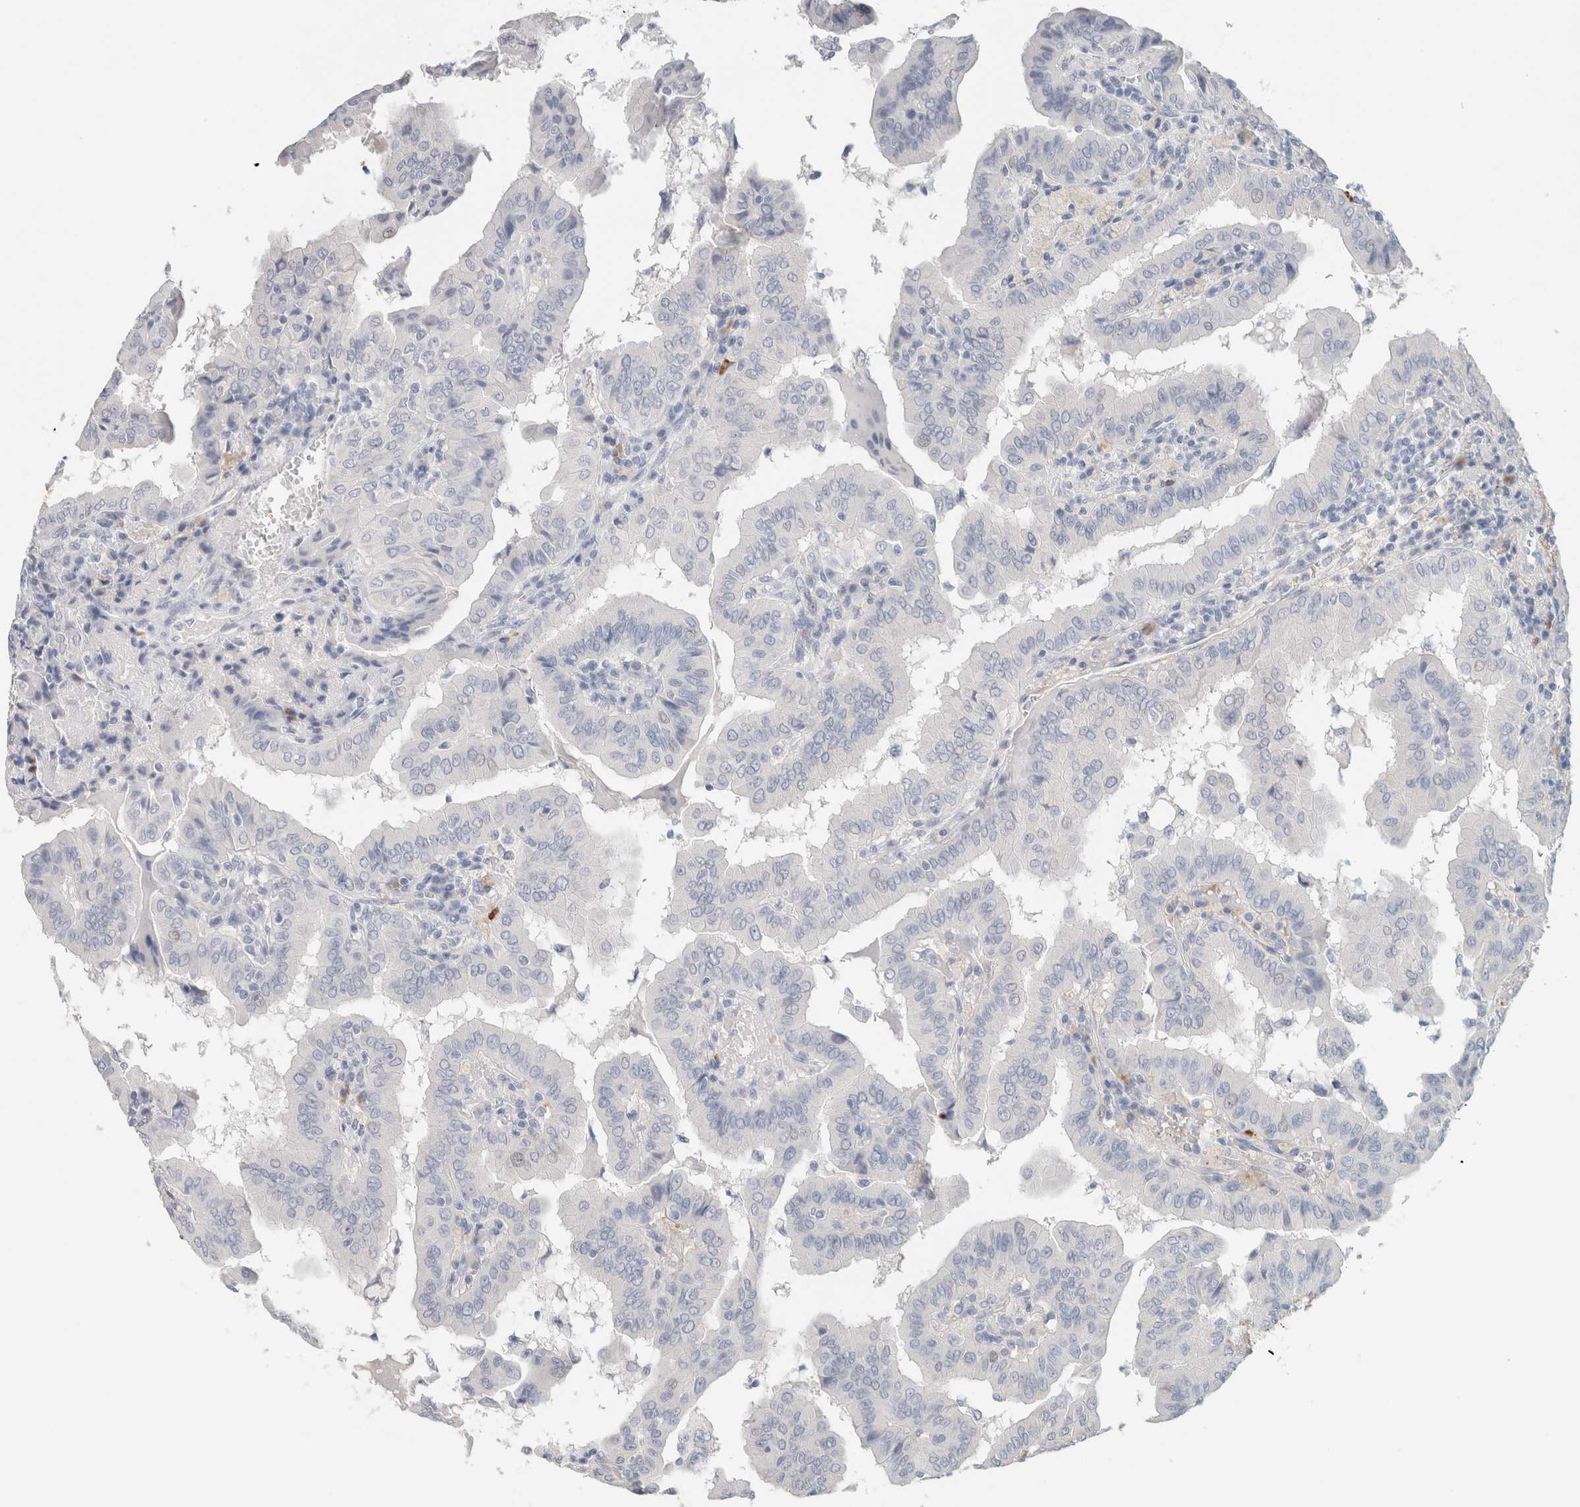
{"staining": {"intensity": "negative", "quantity": "none", "location": "none"}, "tissue": "thyroid cancer", "cell_type": "Tumor cells", "image_type": "cancer", "snomed": [{"axis": "morphology", "description": "Papillary adenocarcinoma, NOS"}, {"axis": "topography", "description": "Thyroid gland"}], "caption": "The image shows no significant expression in tumor cells of papillary adenocarcinoma (thyroid).", "gene": "IL6", "patient": {"sex": "male", "age": 33}}